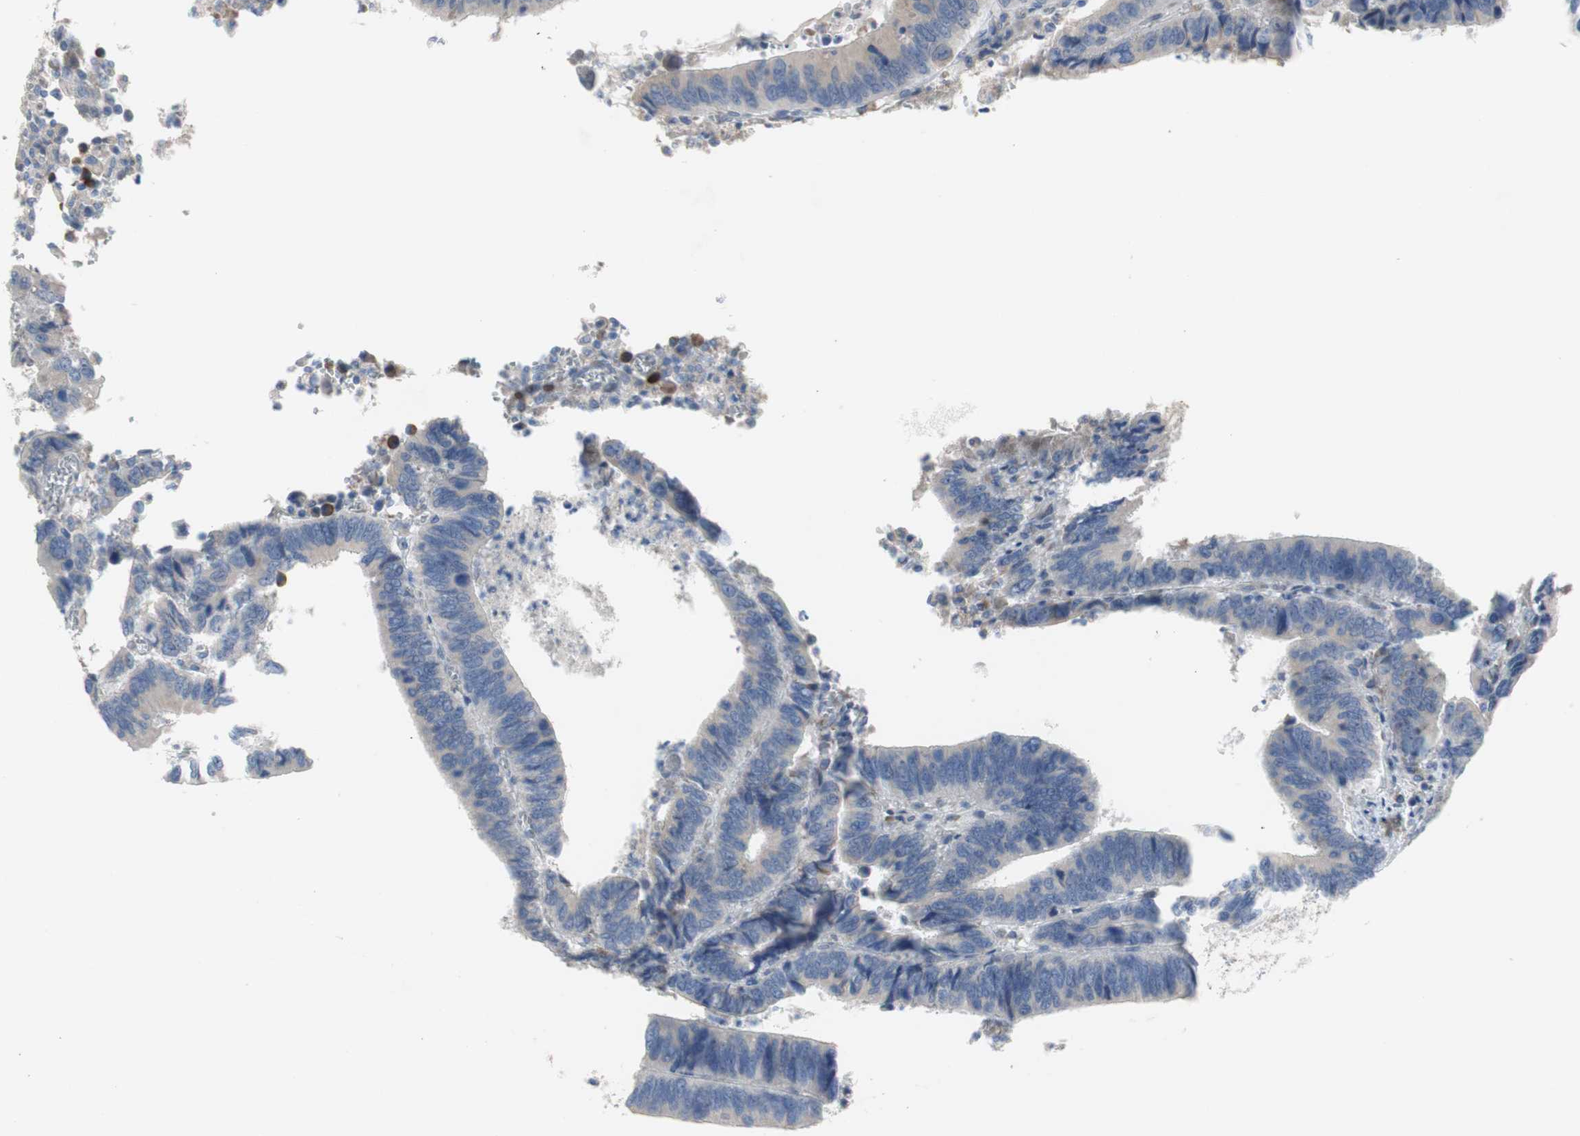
{"staining": {"intensity": "weak", "quantity": ">75%", "location": "cytoplasmic/membranous"}, "tissue": "colorectal cancer", "cell_type": "Tumor cells", "image_type": "cancer", "snomed": [{"axis": "morphology", "description": "Adenocarcinoma, NOS"}, {"axis": "topography", "description": "Colon"}], "caption": "A histopathology image of adenocarcinoma (colorectal) stained for a protein reveals weak cytoplasmic/membranous brown staining in tumor cells. (IHC, brightfield microscopy, high magnification).", "gene": "TTC14", "patient": {"sex": "male", "age": 72}}